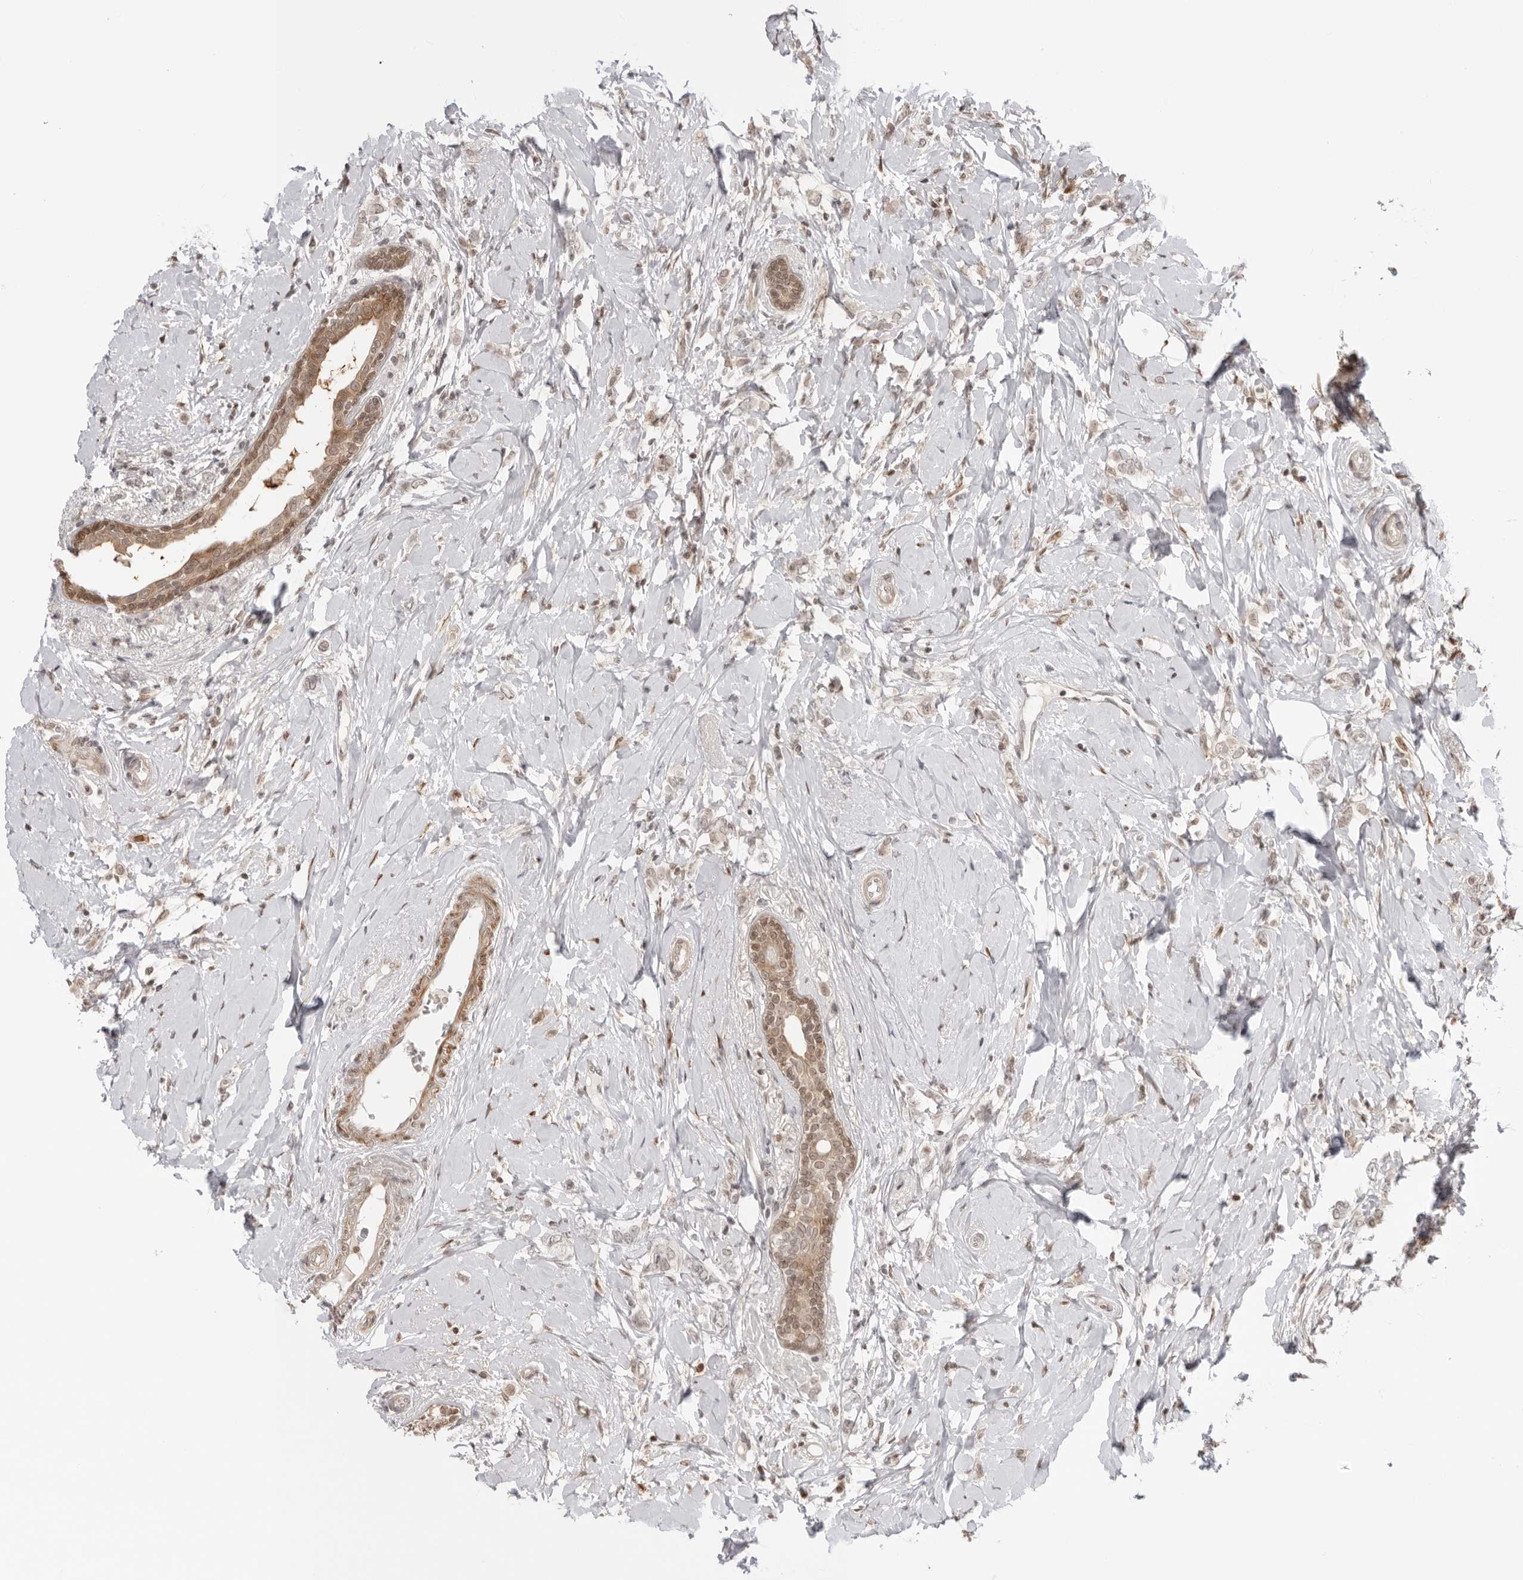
{"staining": {"intensity": "weak", "quantity": "25%-75%", "location": "nuclear"}, "tissue": "breast cancer", "cell_type": "Tumor cells", "image_type": "cancer", "snomed": [{"axis": "morphology", "description": "Normal tissue, NOS"}, {"axis": "morphology", "description": "Lobular carcinoma"}, {"axis": "topography", "description": "Breast"}], "caption": "Brown immunohistochemical staining in human lobular carcinoma (breast) reveals weak nuclear expression in about 25%-75% of tumor cells.", "gene": "RNF146", "patient": {"sex": "female", "age": 47}}